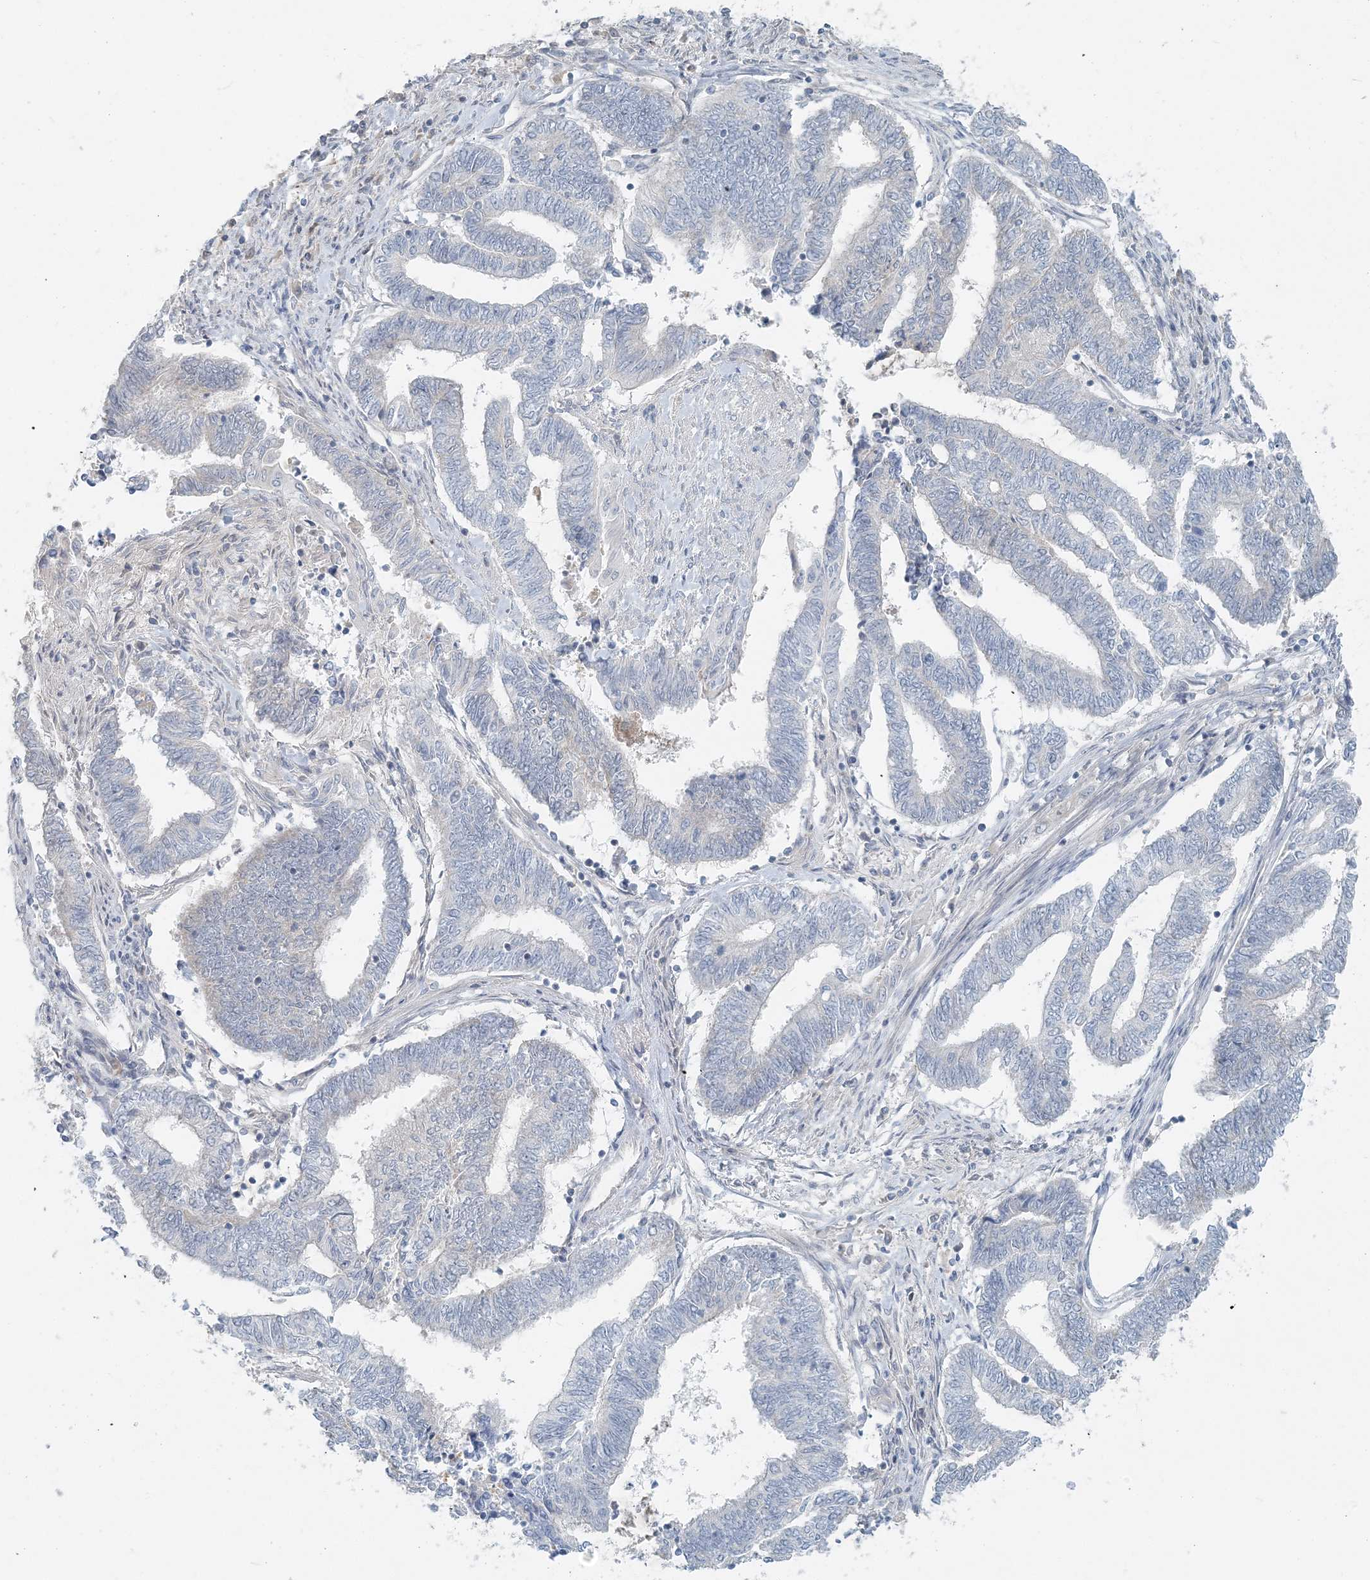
{"staining": {"intensity": "negative", "quantity": "none", "location": "none"}, "tissue": "endometrial cancer", "cell_type": "Tumor cells", "image_type": "cancer", "snomed": [{"axis": "morphology", "description": "Adenocarcinoma, NOS"}, {"axis": "topography", "description": "Uterus"}, {"axis": "topography", "description": "Endometrium"}], "caption": "Tumor cells show no significant positivity in adenocarcinoma (endometrial).", "gene": "NAA11", "patient": {"sex": "female", "age": 70}}